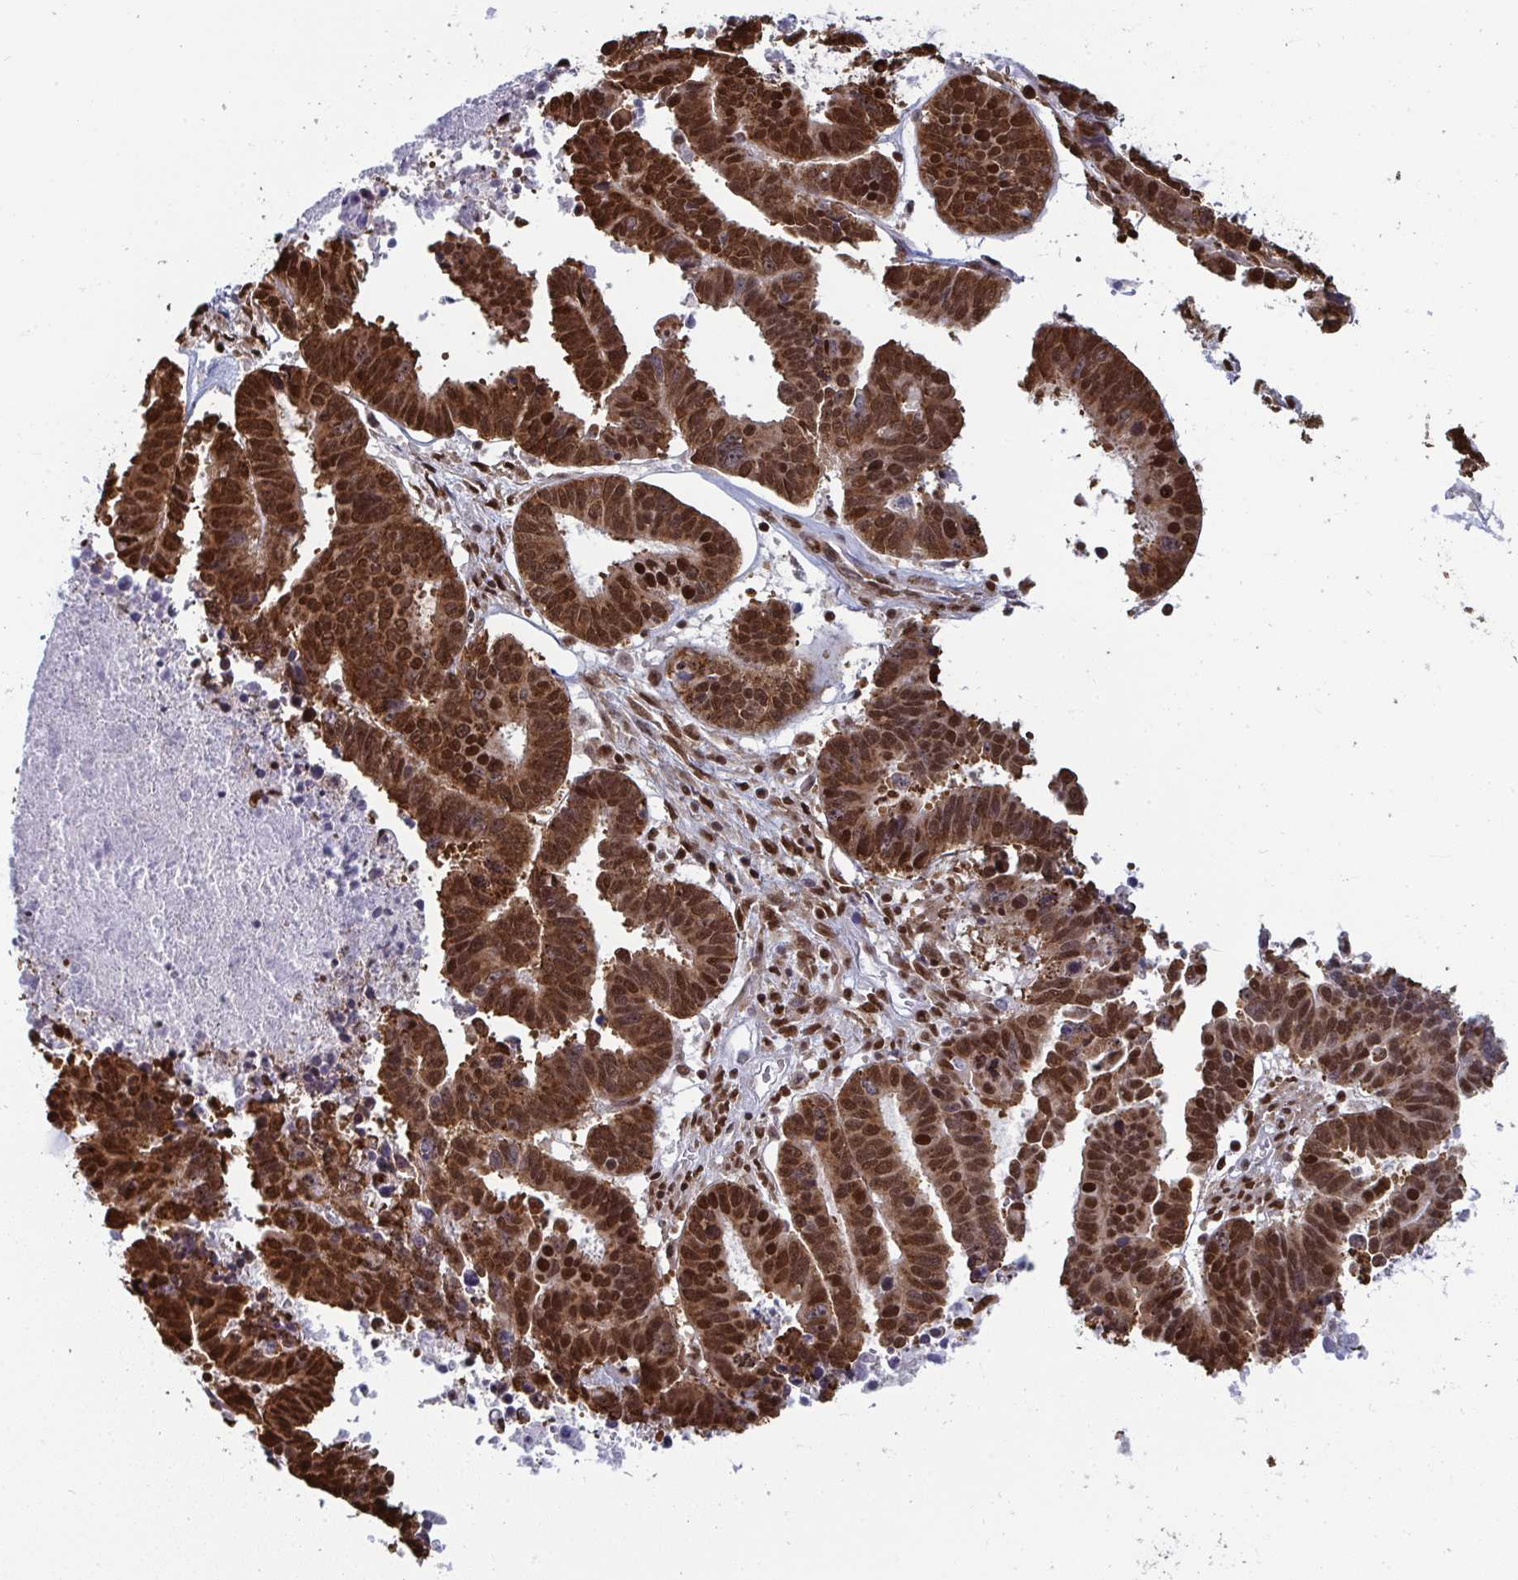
{"staining": {"intensity": "strong", "quantity": ">75%", "location": "nuclear"}, "tissue": "ovarian cancer", "cell_type": "Tumor cells", "image_type": "cancer", "snomed": [{"axis": "morphology", "description": "Carcinoma, endometroid"}, {"axis": "morphology", "description": "Cystadenocarcinoma, serous, NOS"}, {"axis": "topography", "description": "Ovary"}], "caption": "Strong nuclear expression is appreciated in about >75% of tumor cells in ovarian endometroid carcinoma. (DAB IHC with brightfield microscopy, high magnification).", "gene": "GAR1", "patient": {"sex": "female", "age": 45}}